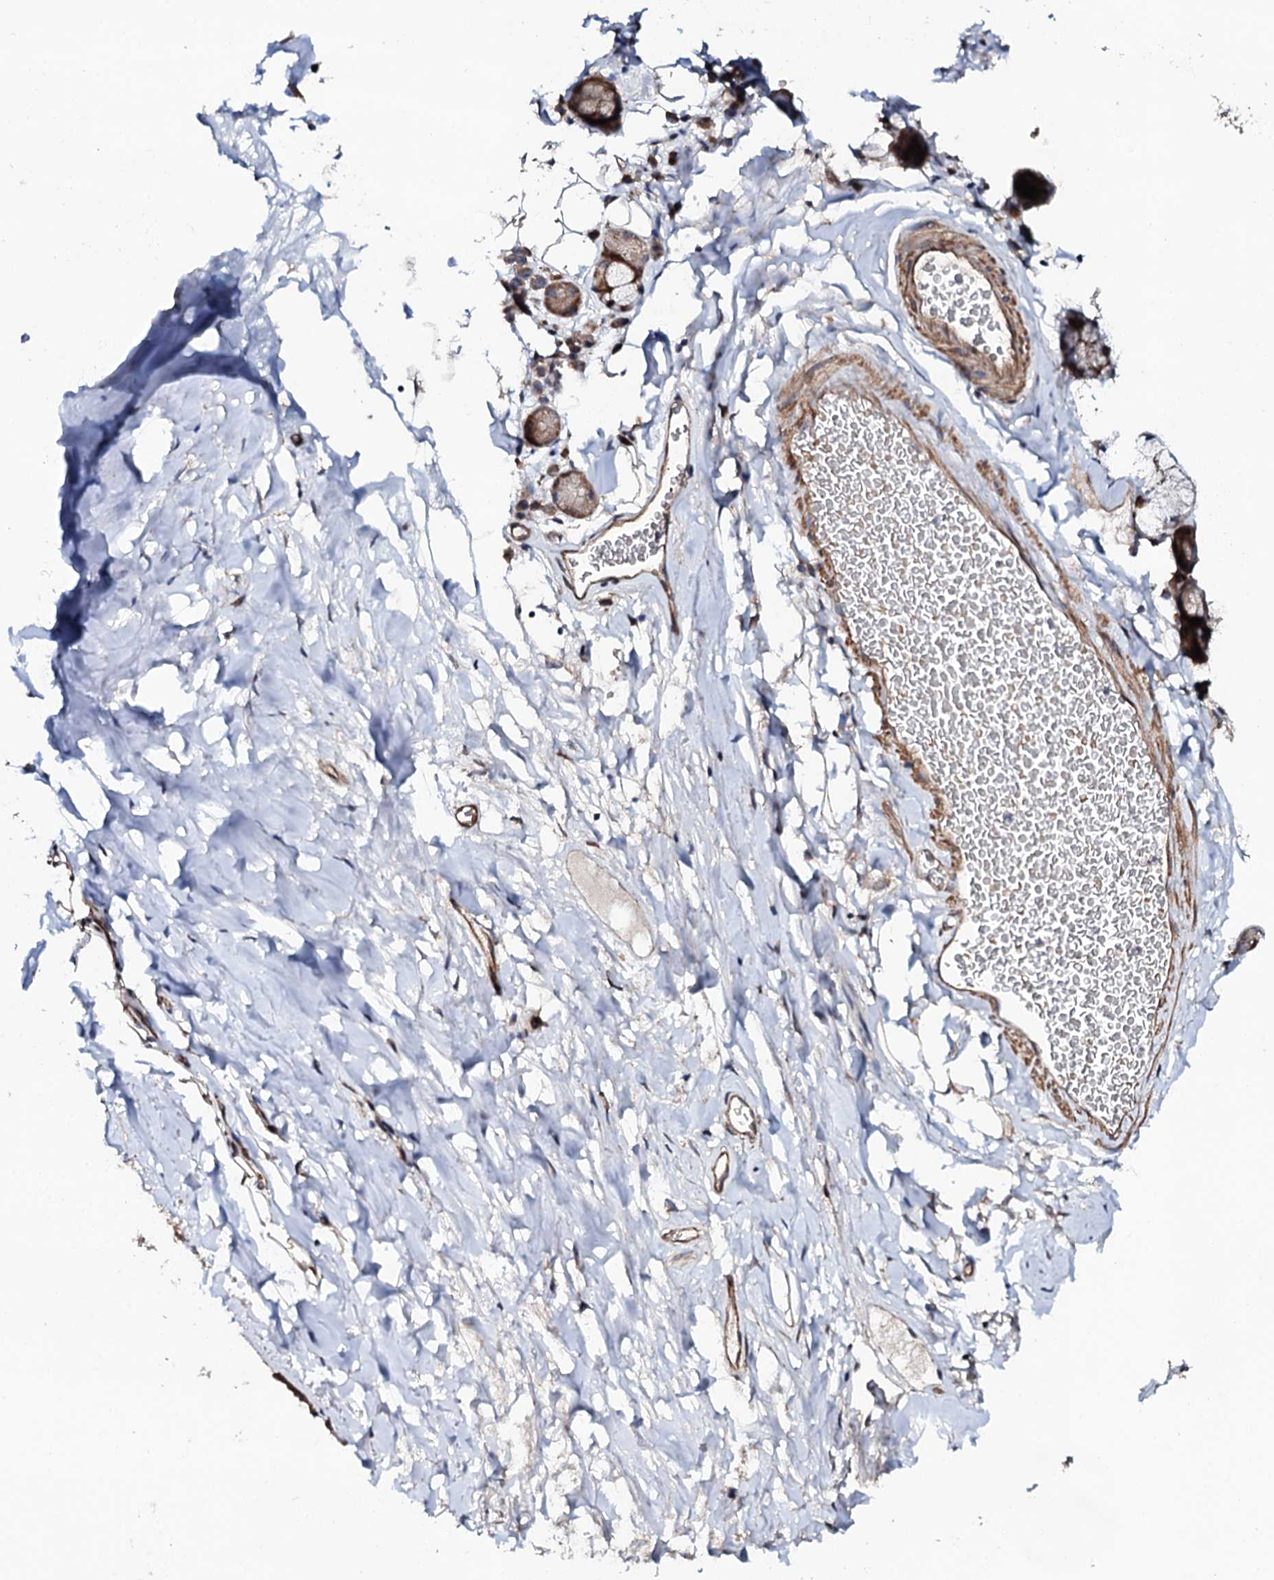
{"staining": {"intensity": "weak", "quantity": "25%-75%", "location": "cytoplasmic/membranous"}, "tissue": "adipose tissue", "cell_type": "Adipocytes", "image_type": "normal", "snomed": [{"axis": "morphology", "description": "Normal tissue, NOS"}, {"axis": "topography", "description": "Lymph node"}, {"axis": "topography", "description": "Bronchus"}], "caption": "Adipose tissue was stained to show a protein in brown. There is low levels of weak cytoplasmic/membranous expression in about 25%-75% of adipocytes.", "gene": "CIAO2A", "patient": {"sex": "male", "age": 63}}